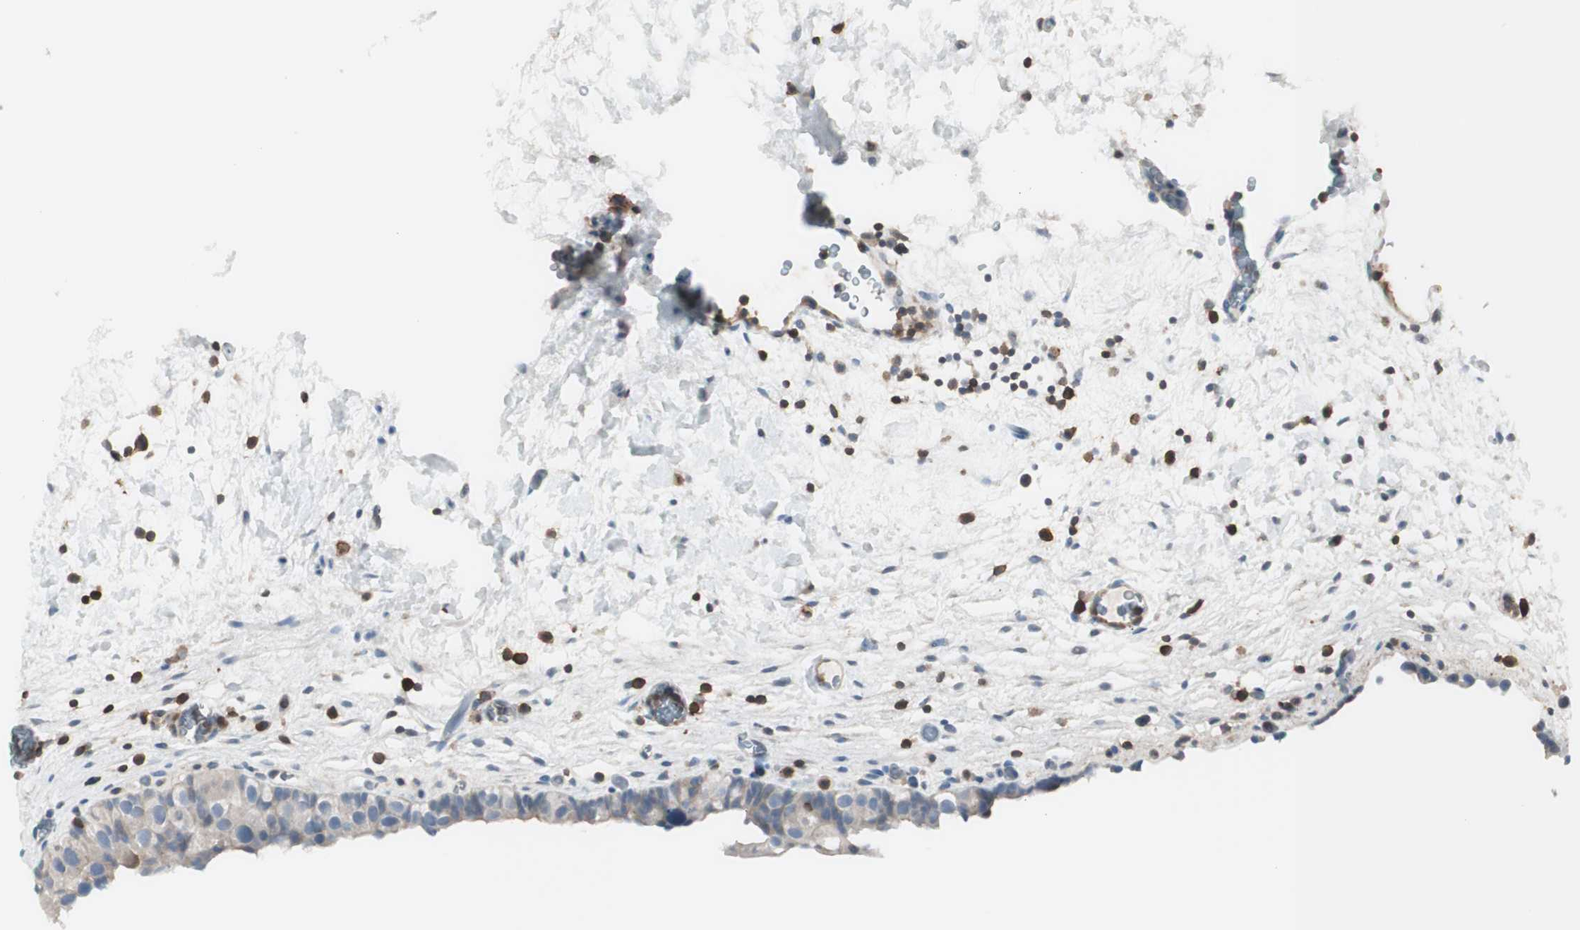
{"staining": {"intensity": "weak", "quantity": "<25%", "location": "cytoplasmic/membranous"}, "tissue": "urinary bladder", "cell_type": "Urothelial cells", "image_type": "normal", "snomed": [{"axis": "morphology", "description": "Normal tissue, NOS"}, {"axis": "topography", "description": "Urinary bladder"}], "caption": "Urothelial cells show no significant staining in normal urinary bladder. (Brightfield microscopy of DAB (3,3'-diaminobenzidine) immunohistochemistry (IHC) at high magnification).", "gene": "SLC9A3R1", "patient": {"sex": "female", "age": 64}}